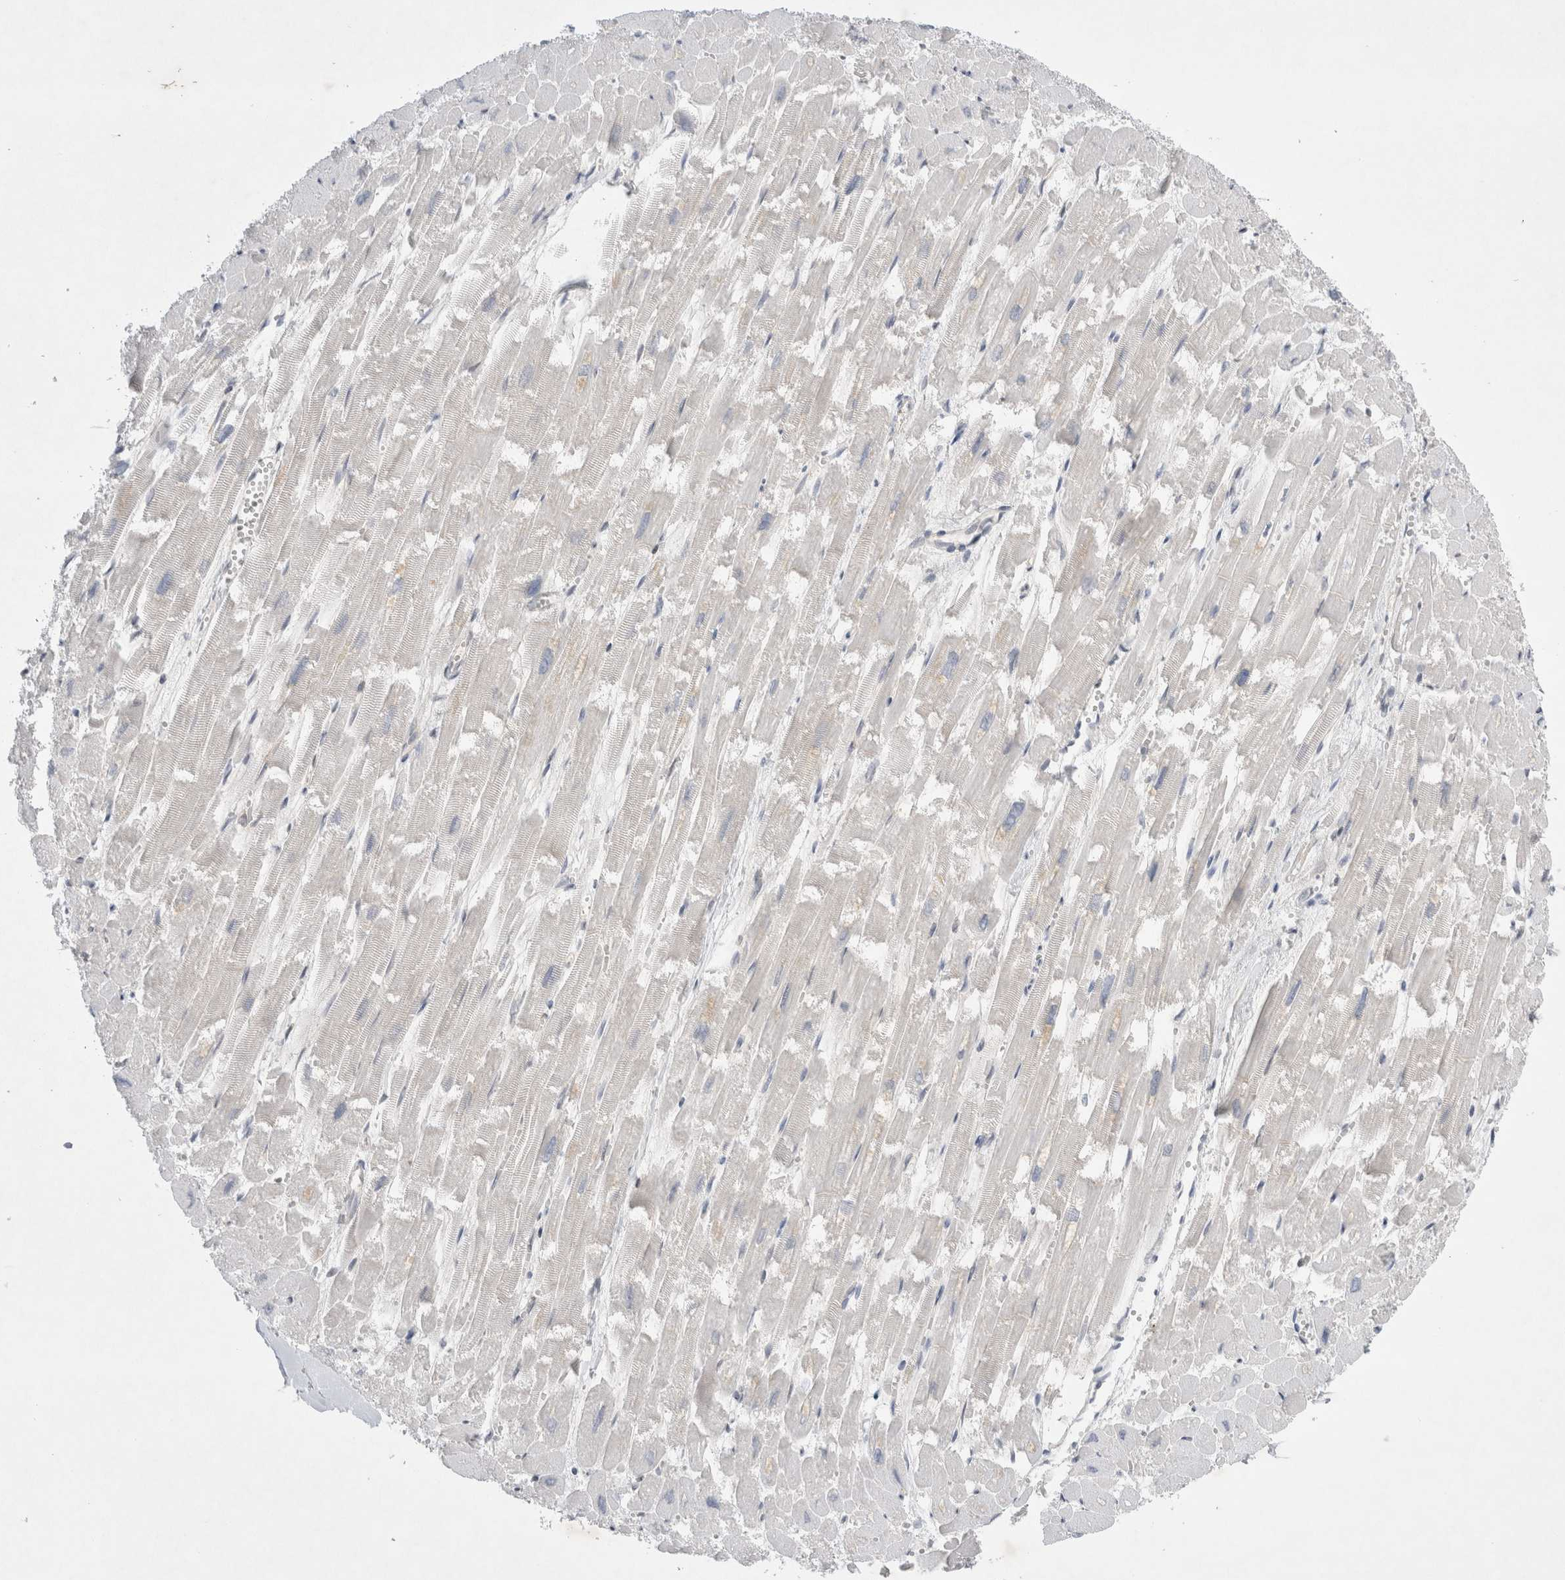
{"staining": {"intensity": "negative", "quantity": "none", "location": "none"}, "tissue": "heart muscle", "cell_type": "Cardiomyocytes", "image_type": "normal", "snomed": [{"axis": "morphology", "description": "Normal tissue, NOS"}, {"axis": "topography", "description": "Heart"}], "caption": "High magnification brightfield microscopy of unremarkable heart muscle stained with DAB (brown) and counterstained with hematoxylin (blue): cardiomyocytes show no significant positivity. Brightfield microscopy of immunohistochemistry (IHC) stained with DAB (3,3'-diaminobenzidine) (brown) and hematoxylin (blue), captured at high magnification.", "gene": "WIPF2", "patient": {"sex": "male", "age": 54}}